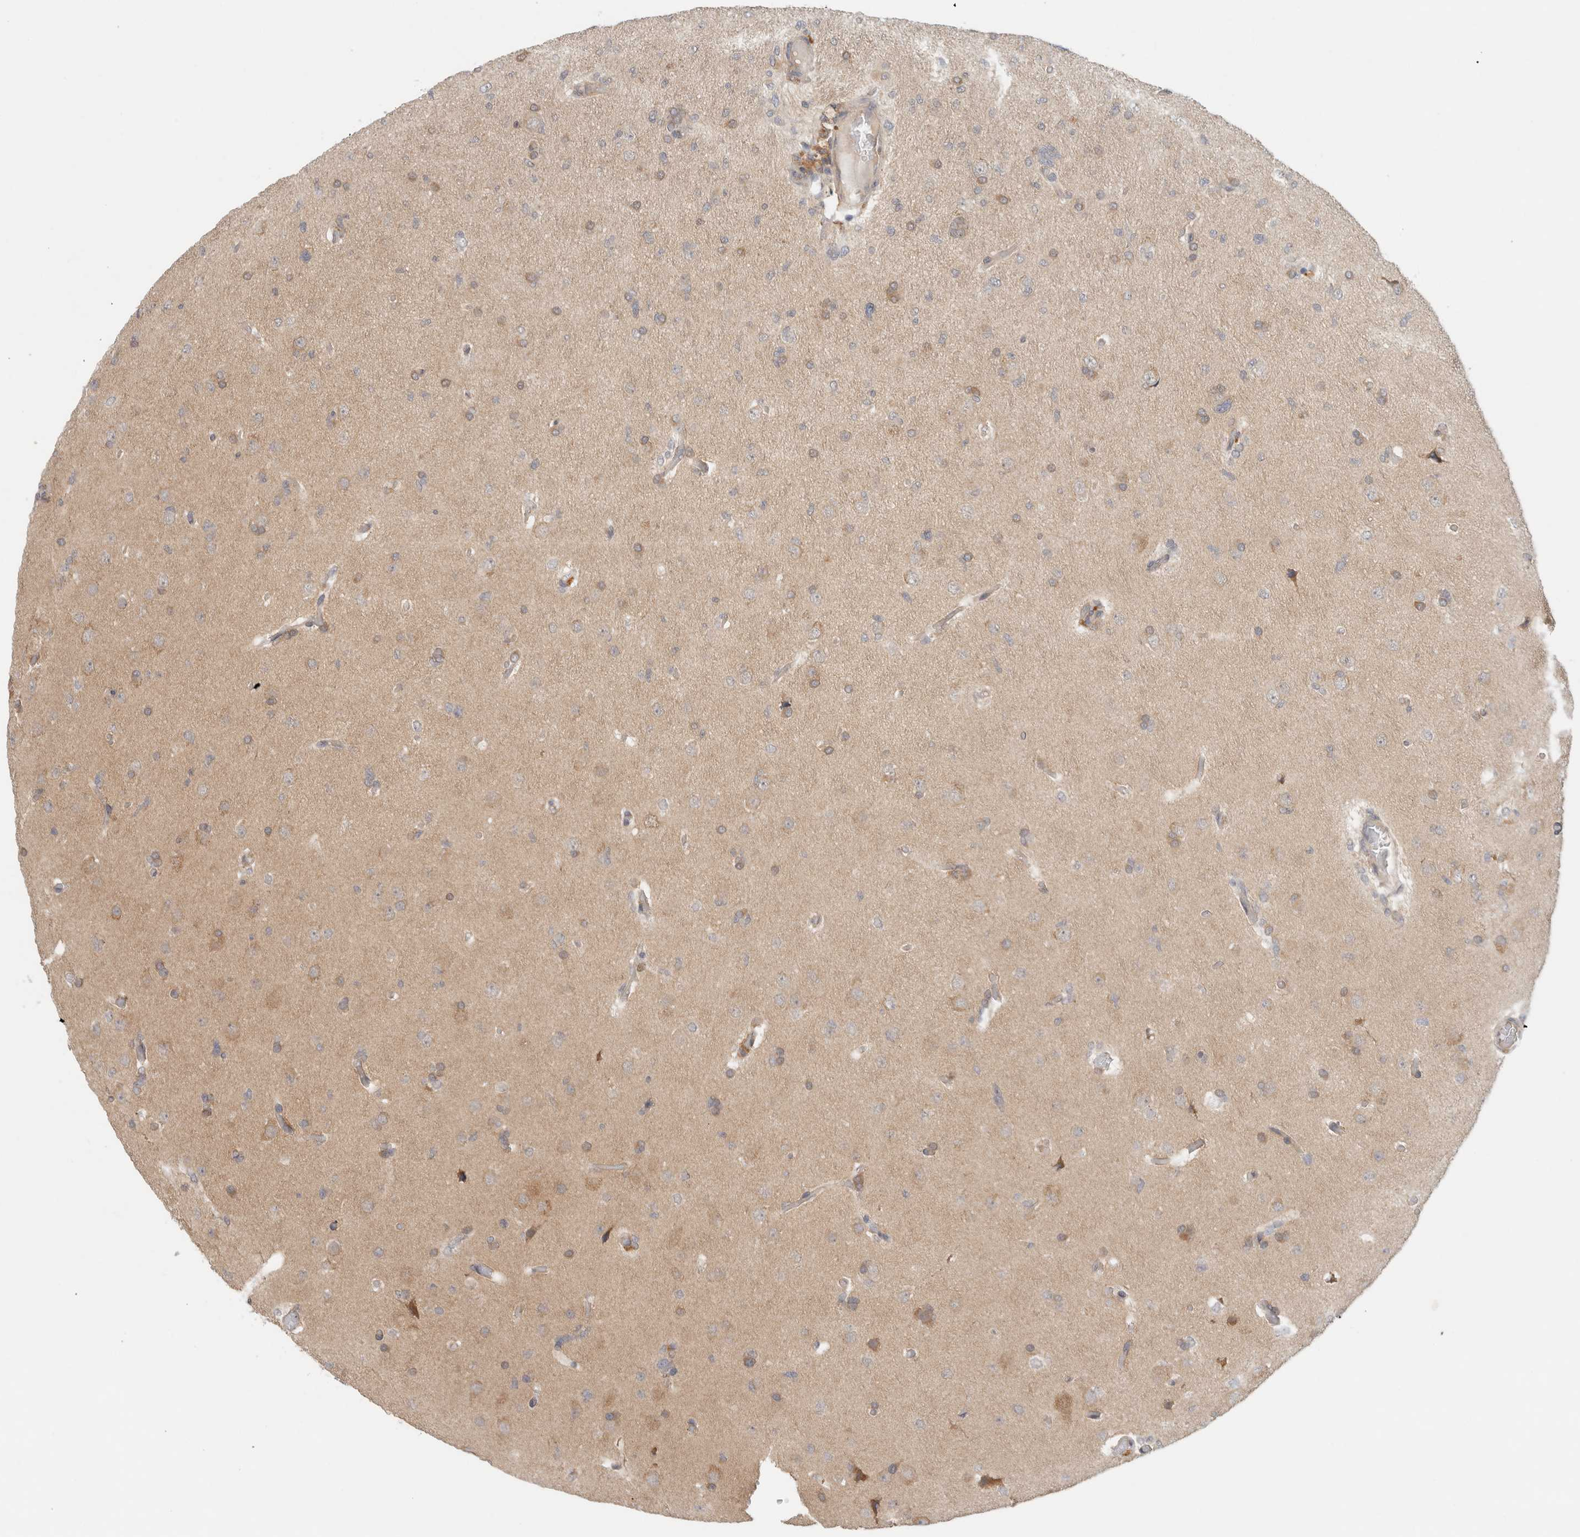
{"staining": {"intensity": "weak", "quantity": "25%-75%", "location": "cytoplasmic/membranous"}, "tissue": "glioma", "cell_type": "Tumor cells", "image_type": "cancer", "snomed": [{"axis": "morphology", "description": "Glioma, malignant, High grade"}, {"axis": "topography", "description": "Cerebral cortex"}], "caption": "High-magnification brightfield microscopy of malignant high-grade glioma stained with DAB (3,3'-diaminobenzidine) (brown) and counterstained with hematoxylin (blue). tumor cells exhibit weak cytoplasmic/membranous staining is appreciated in about25%-75% of cells.", "gene": "SGK1", "patient": {"sex": "female", "age": 36}}